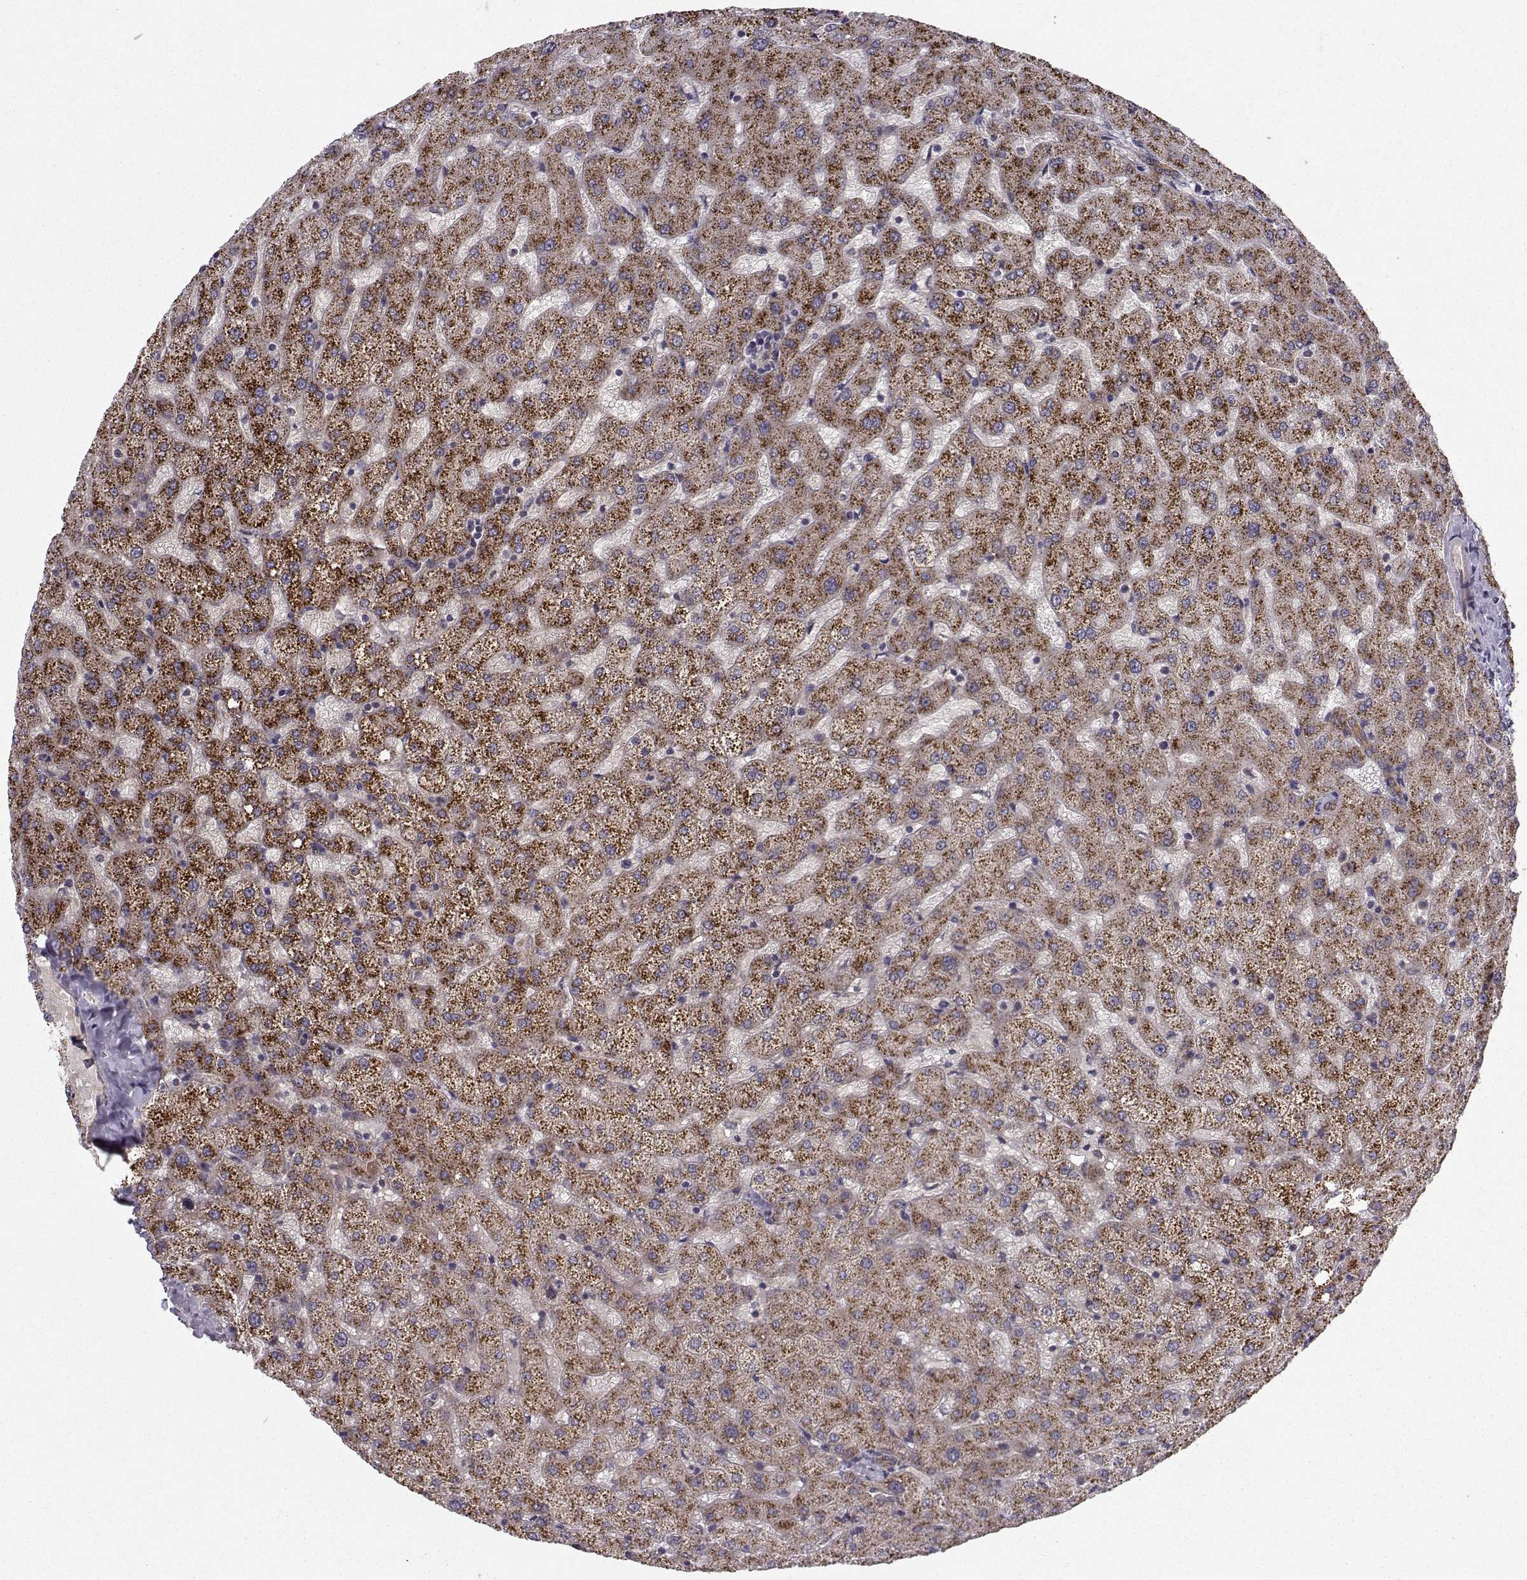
{"staining": {"intensity": "strong", "quantity": ">75%", "location": "cytoplasmic/membranous"}, "tissue": "liver", "cell_type": "Cholangiocytes", "image_type": "normal", "snomed": [{"axis": "morphology", "description": "Normal tissue, NOS"}, {"axis": "topography", "description": "Liver"}], "caption": "Strong cytoplasmic/membranous protein positivity is appreciated in about >75% of cholangiocytes in liver.", "gene": "APC", "patient": {"sex": "female", "age": 50}}